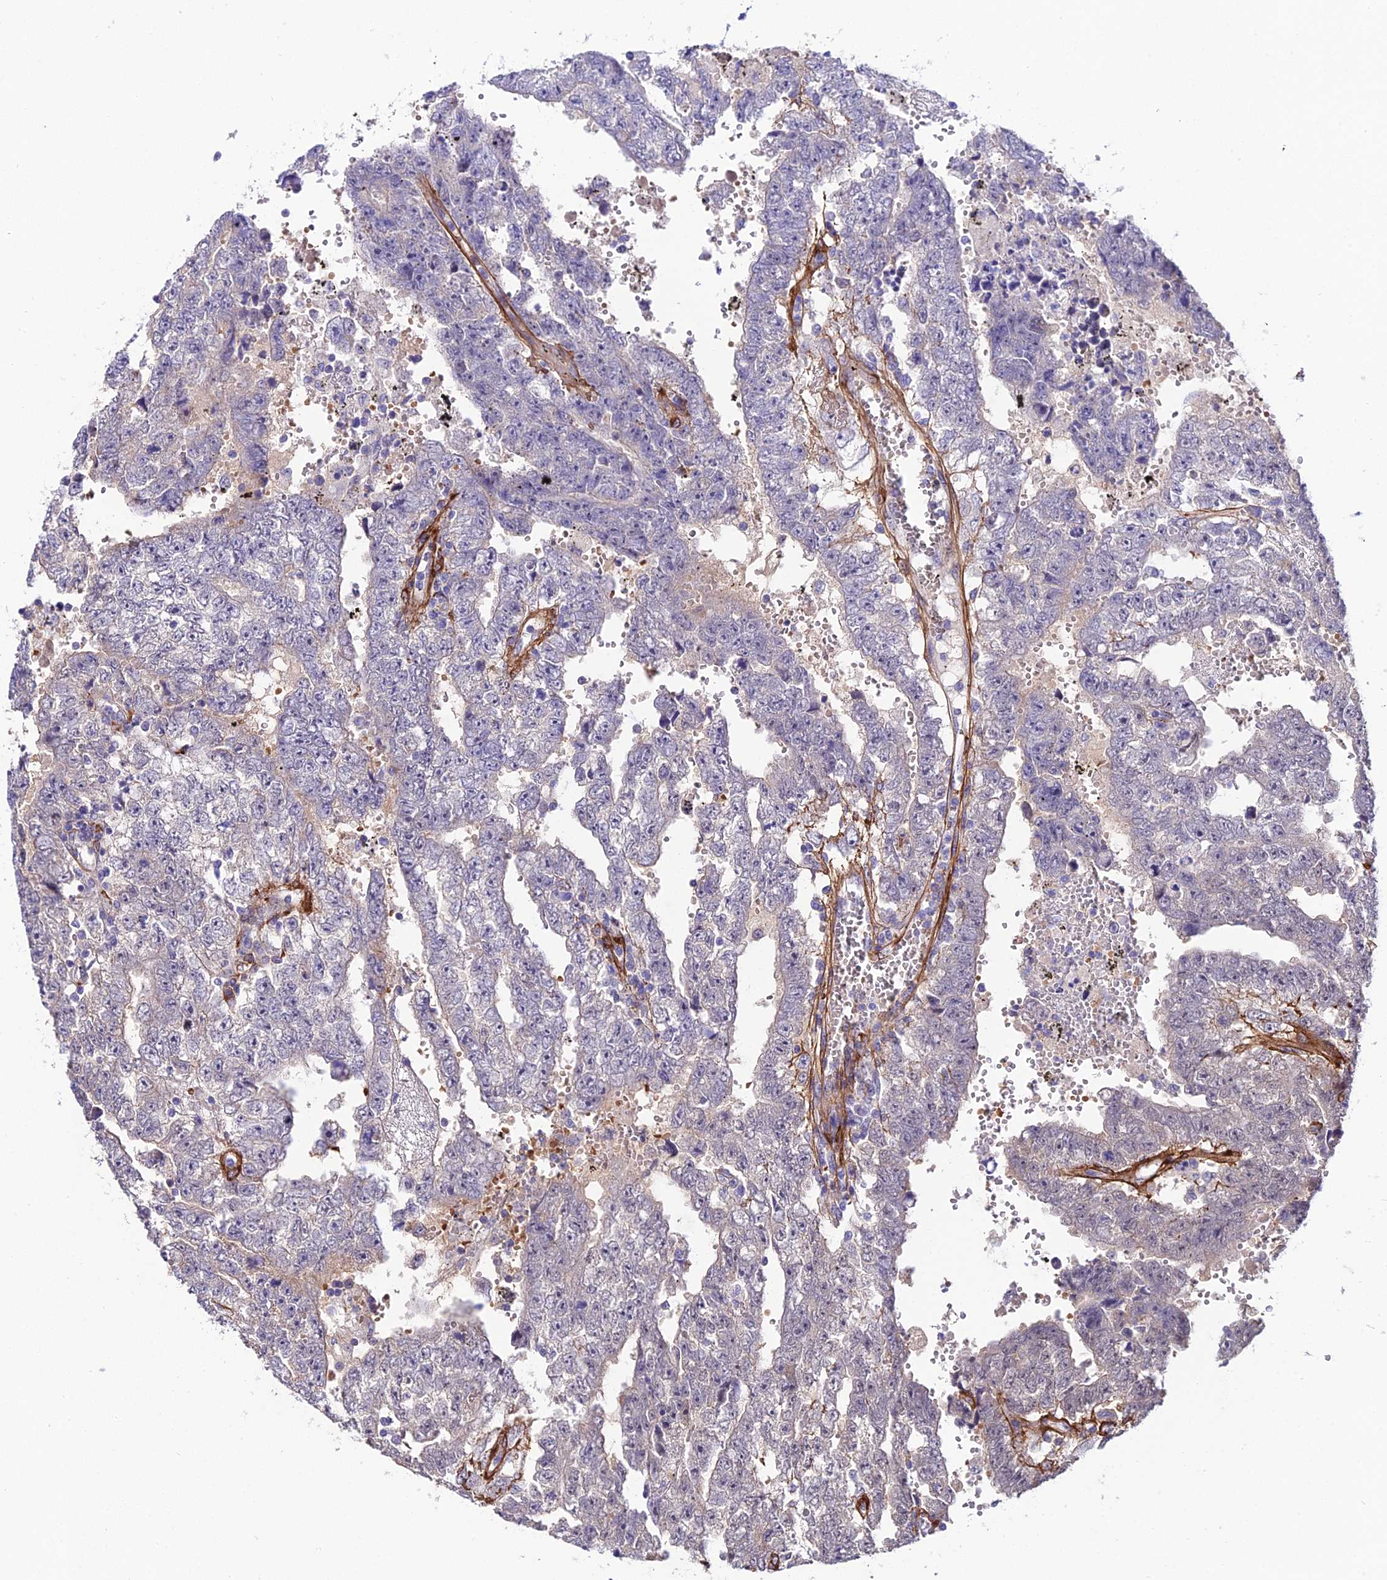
{"staining": {"intensity": "negative", "quantity": "none", "location": "none"}, "tissue": "testis cancer", "cell_type": "Tumor cells", "image_type": "cancer", "snomed": [{"axis": "morphology", "description": "Carcinoma, Embryonal, NOS"}, {"axis": "topography", "description": "Testis"}], "caption": "IHC micrograph of neoplastic tissue: human testis cancer (embryonal carcinoma) stained with DAB displays no significant protein expression in tumor cells.", "gene": "SYT15", "patient": {"sex": "male", "age": 25}}